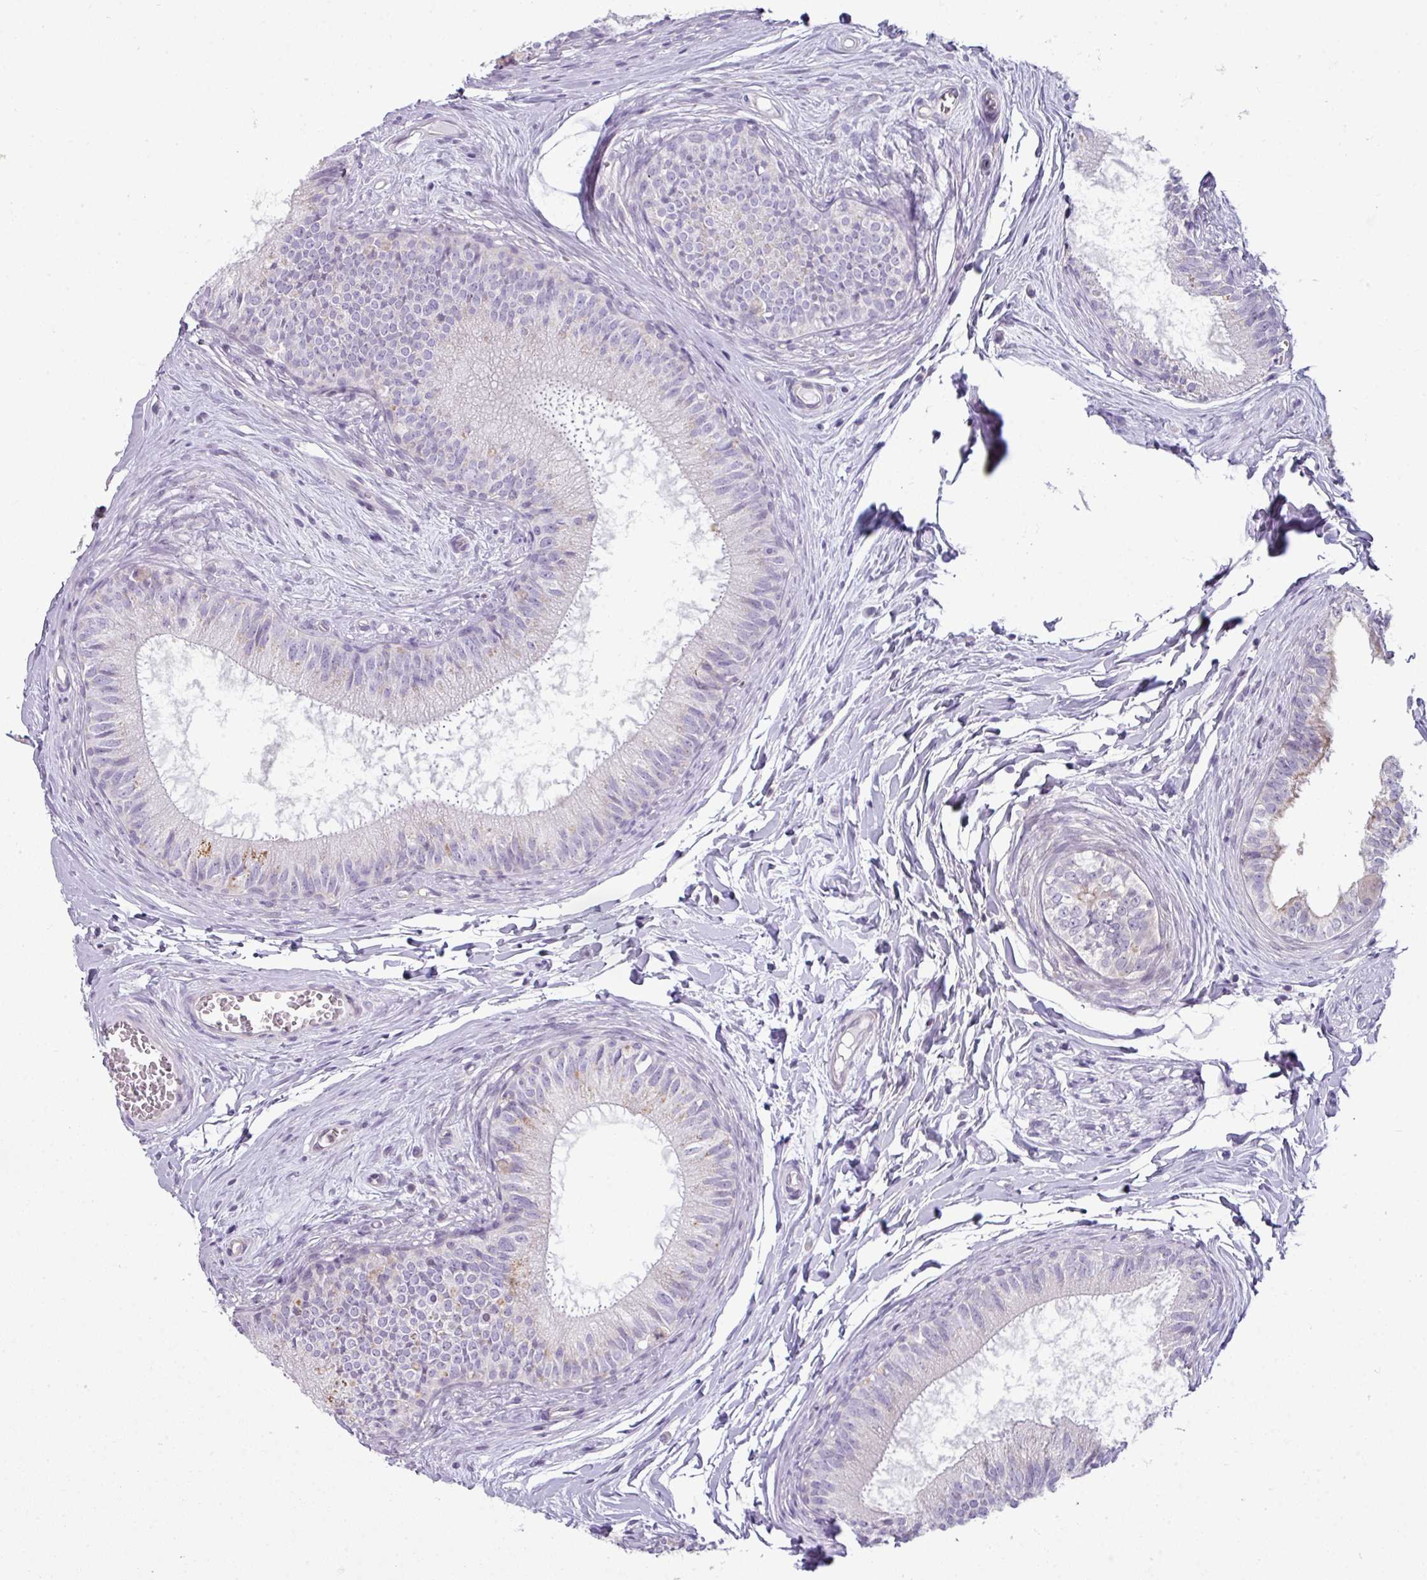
{"staining": {"intensity": "negative", "quantity": "none", "location": "none"}, "tissue": "epididymis", "cell_type": "Glandular cells", "image_type": "normal", "snomed": [{"axis": "morphology", "description": "Normal tissue, NOS"}, {"axis": "topography", "description": "Epididymis"}], "caption": "The immunohistochemistry histopathology image has no significant staining in glandular cells of epididymis.", "gene": "STAT5A", "patient": {"sex": "male", "age": 25}}